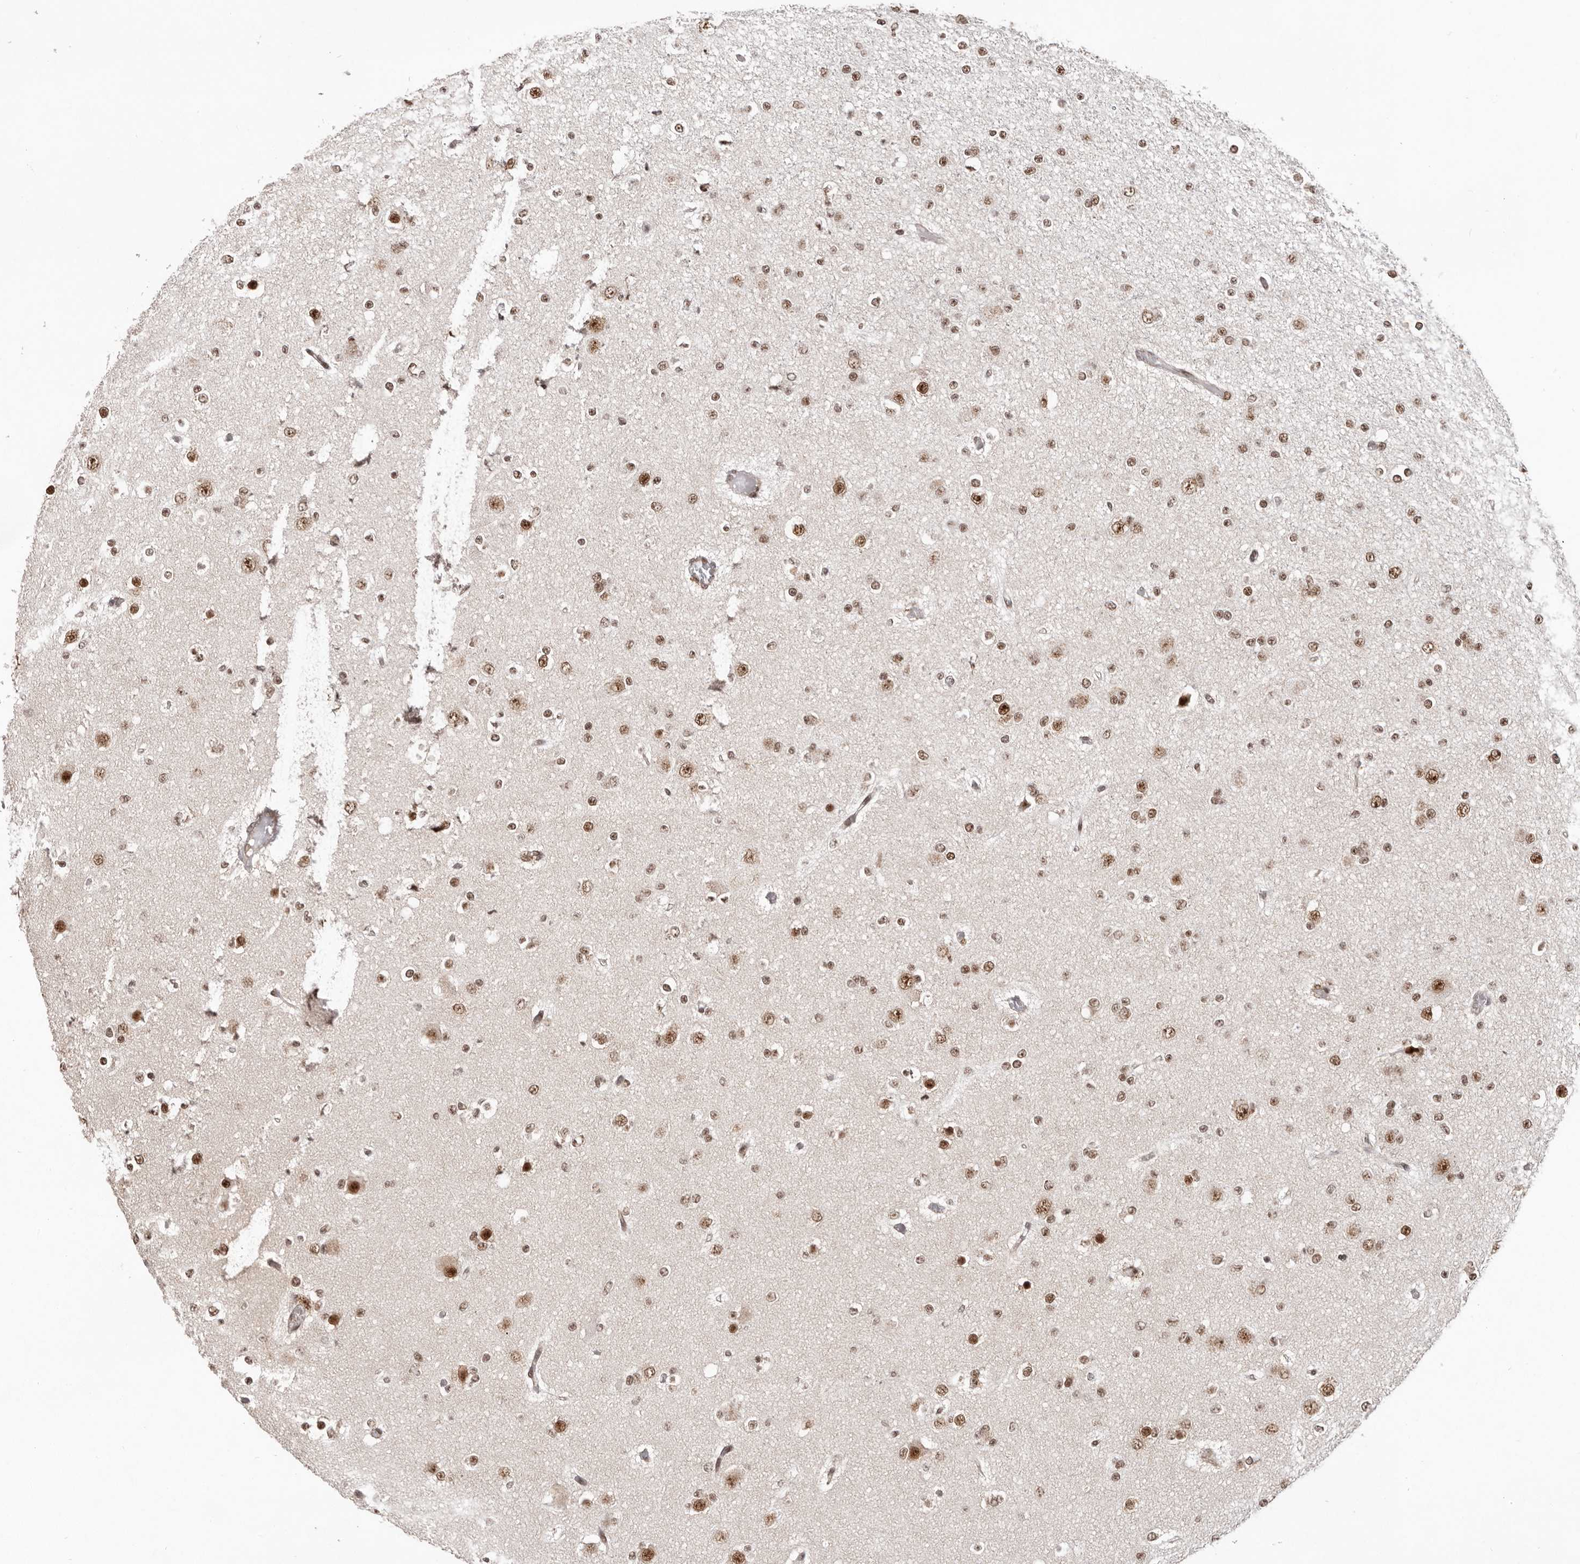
{"staining": {"intensity": "moderate", "quantity": ">75%", "location": "nuclear"}, "tissue": "glioma", "cell_type": "Tumor cells", "image_type": "cancer", "snomed": [{"axis": "morphology", "description": "Glioma, malignant, Low grade"}, {"axis": "topography", "description": "Brain"}], "caption": "Immunohistochemistry (IHC) image of neoplastic tissue: human low-grade glioma (malignant) stained using immunohistochemistry shows medium levels of moderate protein expression localized specifically in the nuclear of tumor cells, appearing as a nuclear brown color.", "gene": "CHTOP", "patient": {"sex": "female", "age": 22}}